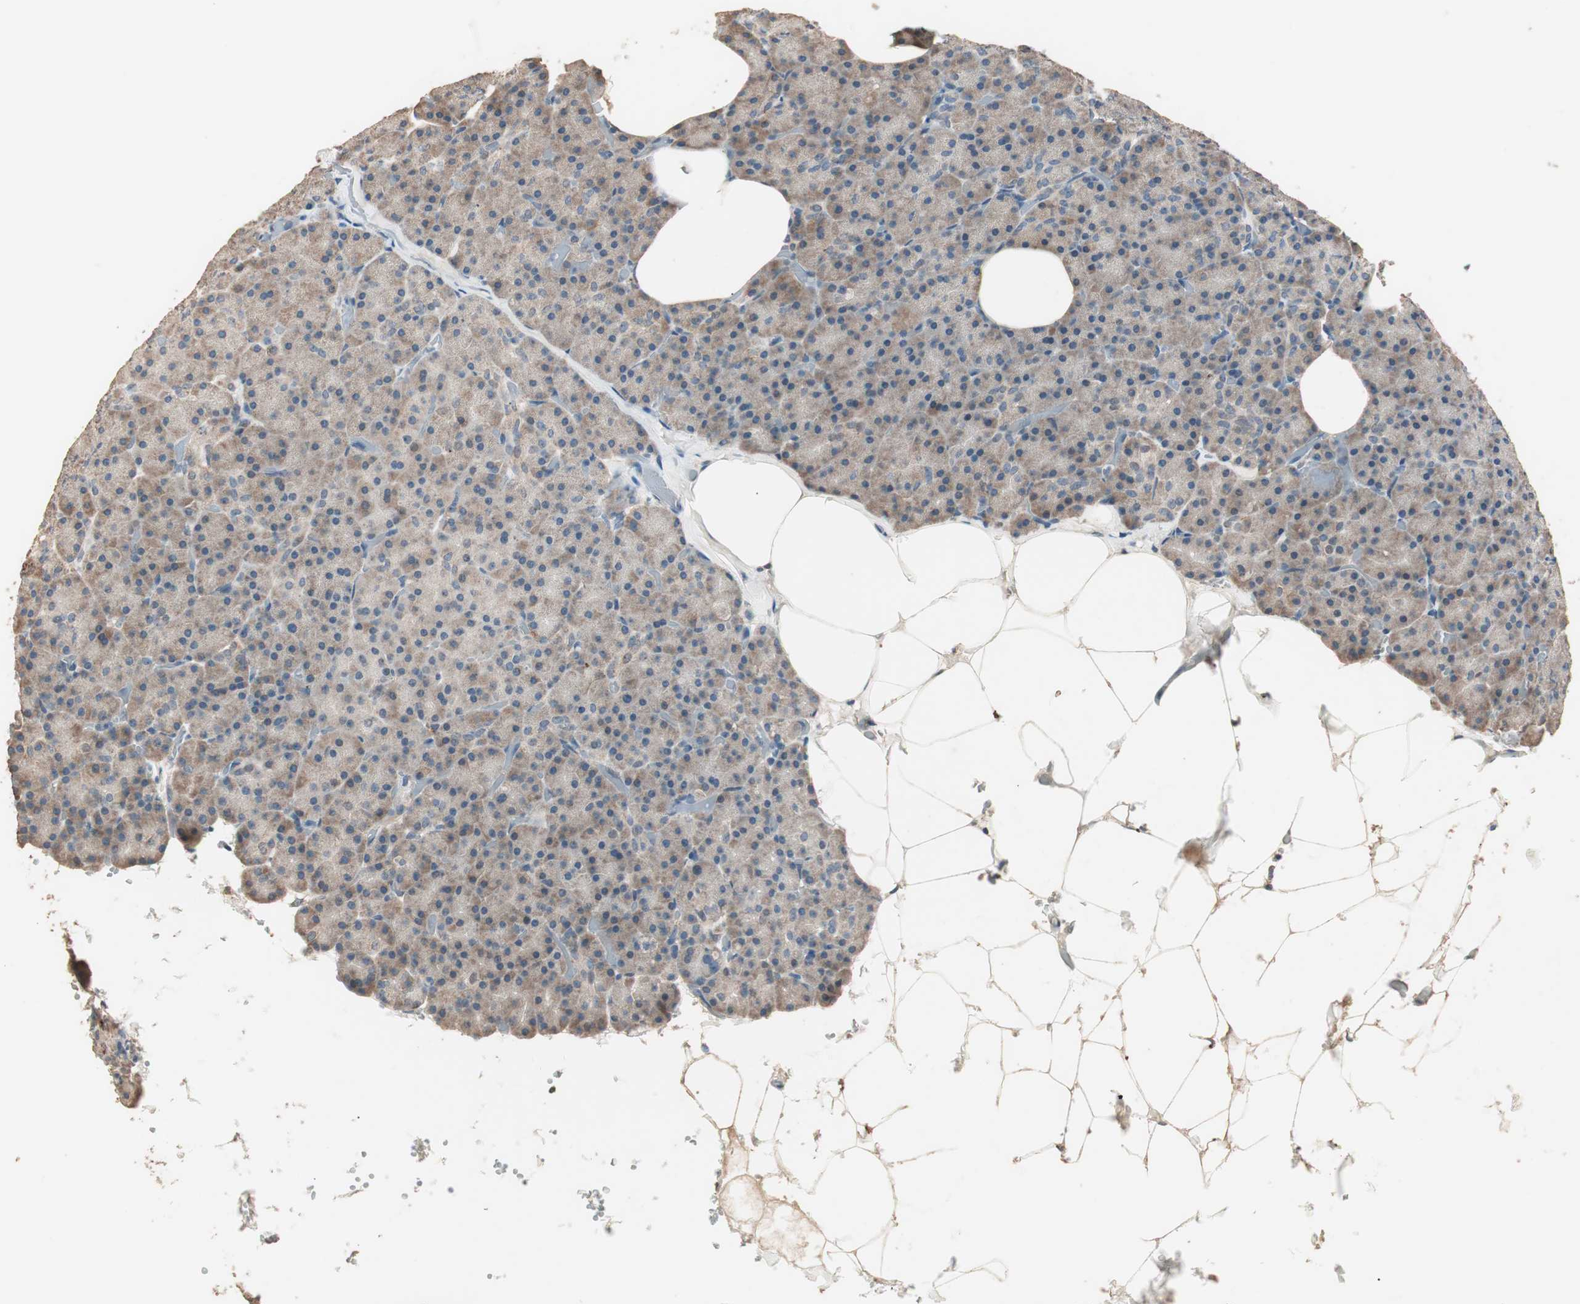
{"staining": {"intensity": "weak", "quantity": ">75%", "location": "cytoplasmic/membranous"}, "tissue": "pancreas", "cell_type": "Exocrine glandular cells", "image_type": "normal", "snomed": [{"axis": "morphology", "description": "Normal tissue, NOS"}, {"axis": "topography", "description": "Pancreas"}], "caption": "Normal pancreas exhibits weak cytoplasmic/membranous positivity in about >75% of exocrine glandular cells The staining is performed using DAB (3,3'-diaminobenzidine) brown chromogen to label protein expression. The nuclei are counter-stained blue using hematoxylin..", "gene": "NFRKB", "patient": {"sex": "female", "age": 35}}